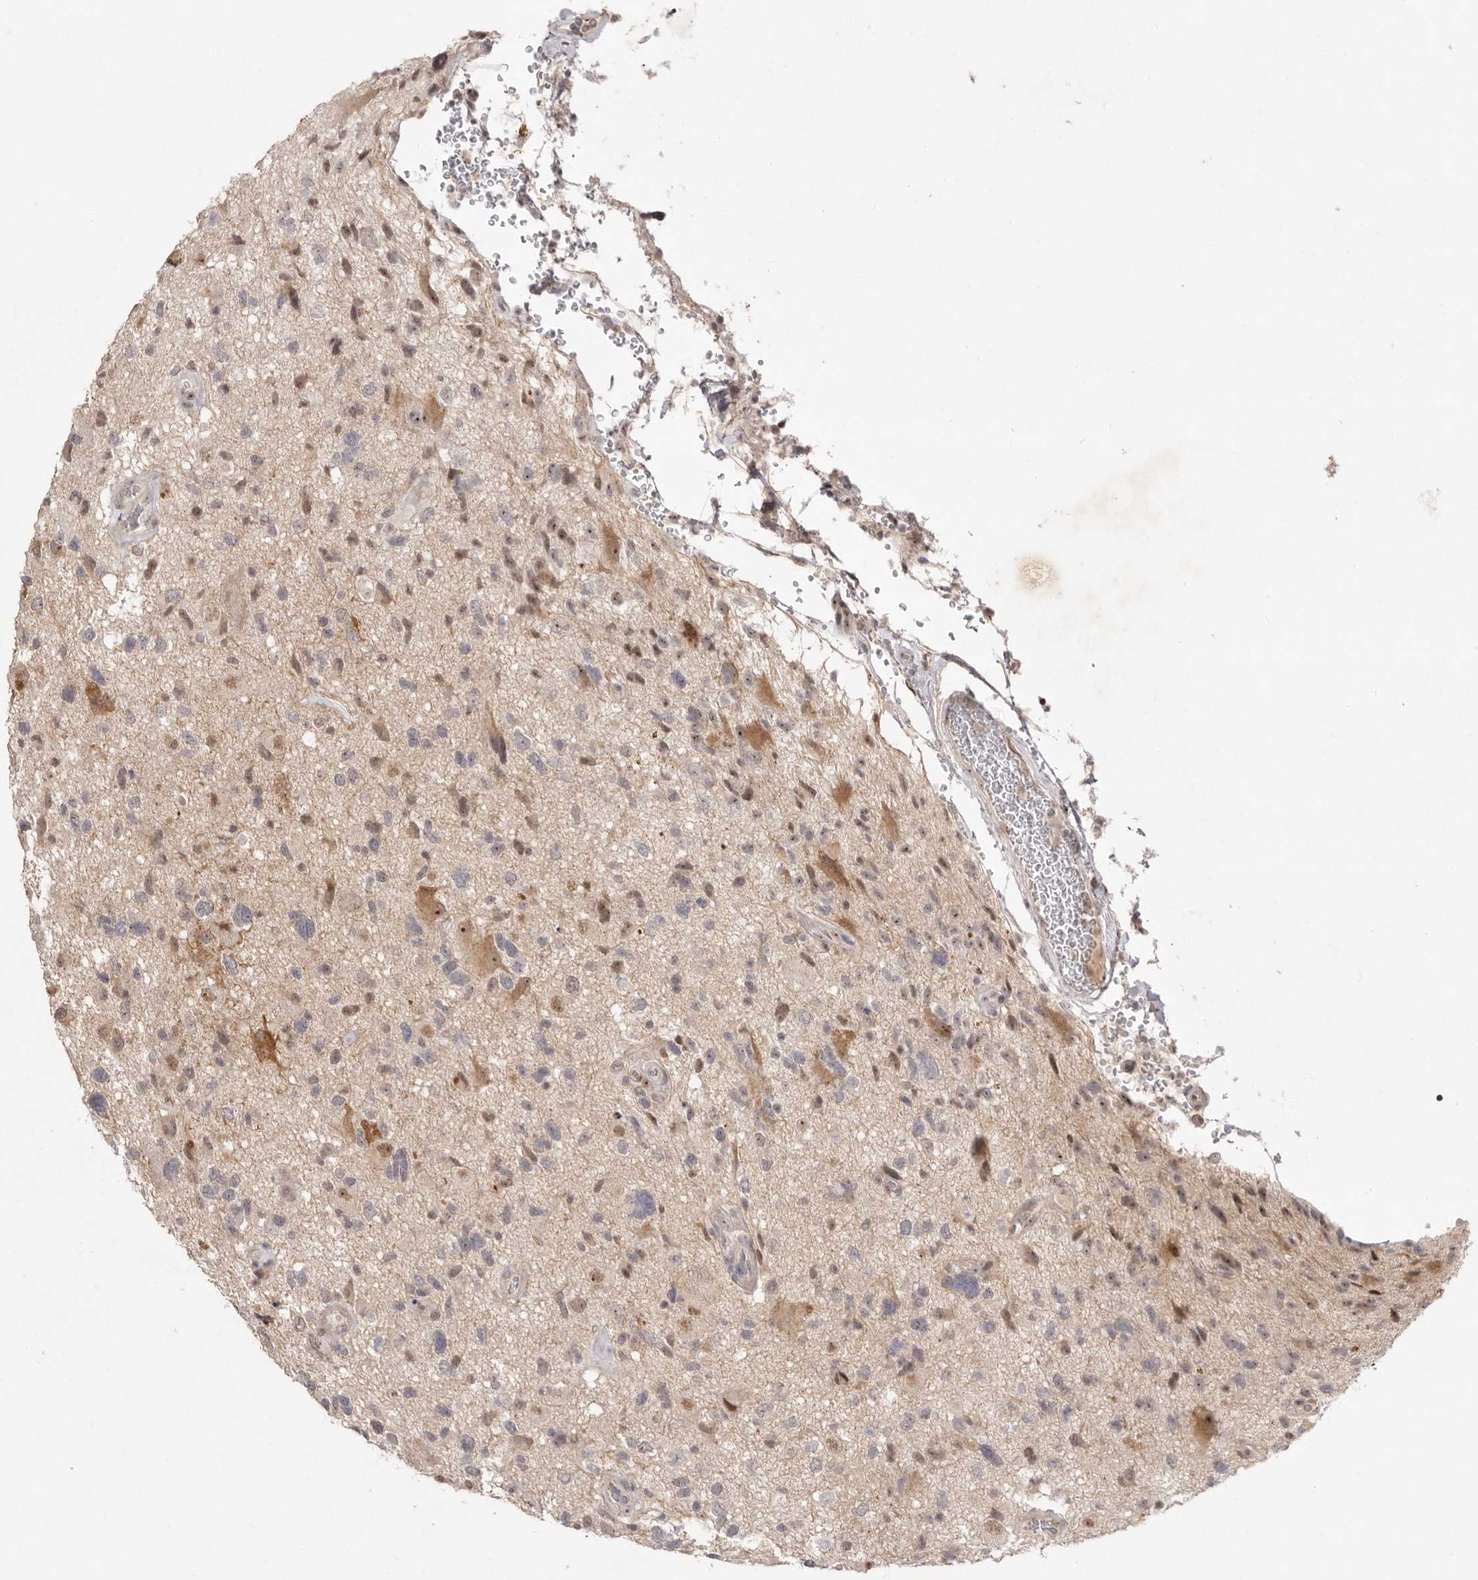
{"staining": {"intensity": "negative", "quantity": "none", "location": "none"}, "tissue": "glioma", "cell_type": "Tumor cells", "image_type": "cancer", "snomed": [{"axis": "morphology", "description": "Glioma, malignant, High grade"}, {"axis": "topography", "description": "Brain"}], "caption": "High-grade glioma (malignant) was stained to show a protein in brown. There is no significant expression in tumor cells.", "gene": "TADA1", "patient": {"sex": "male", "age": 33}}